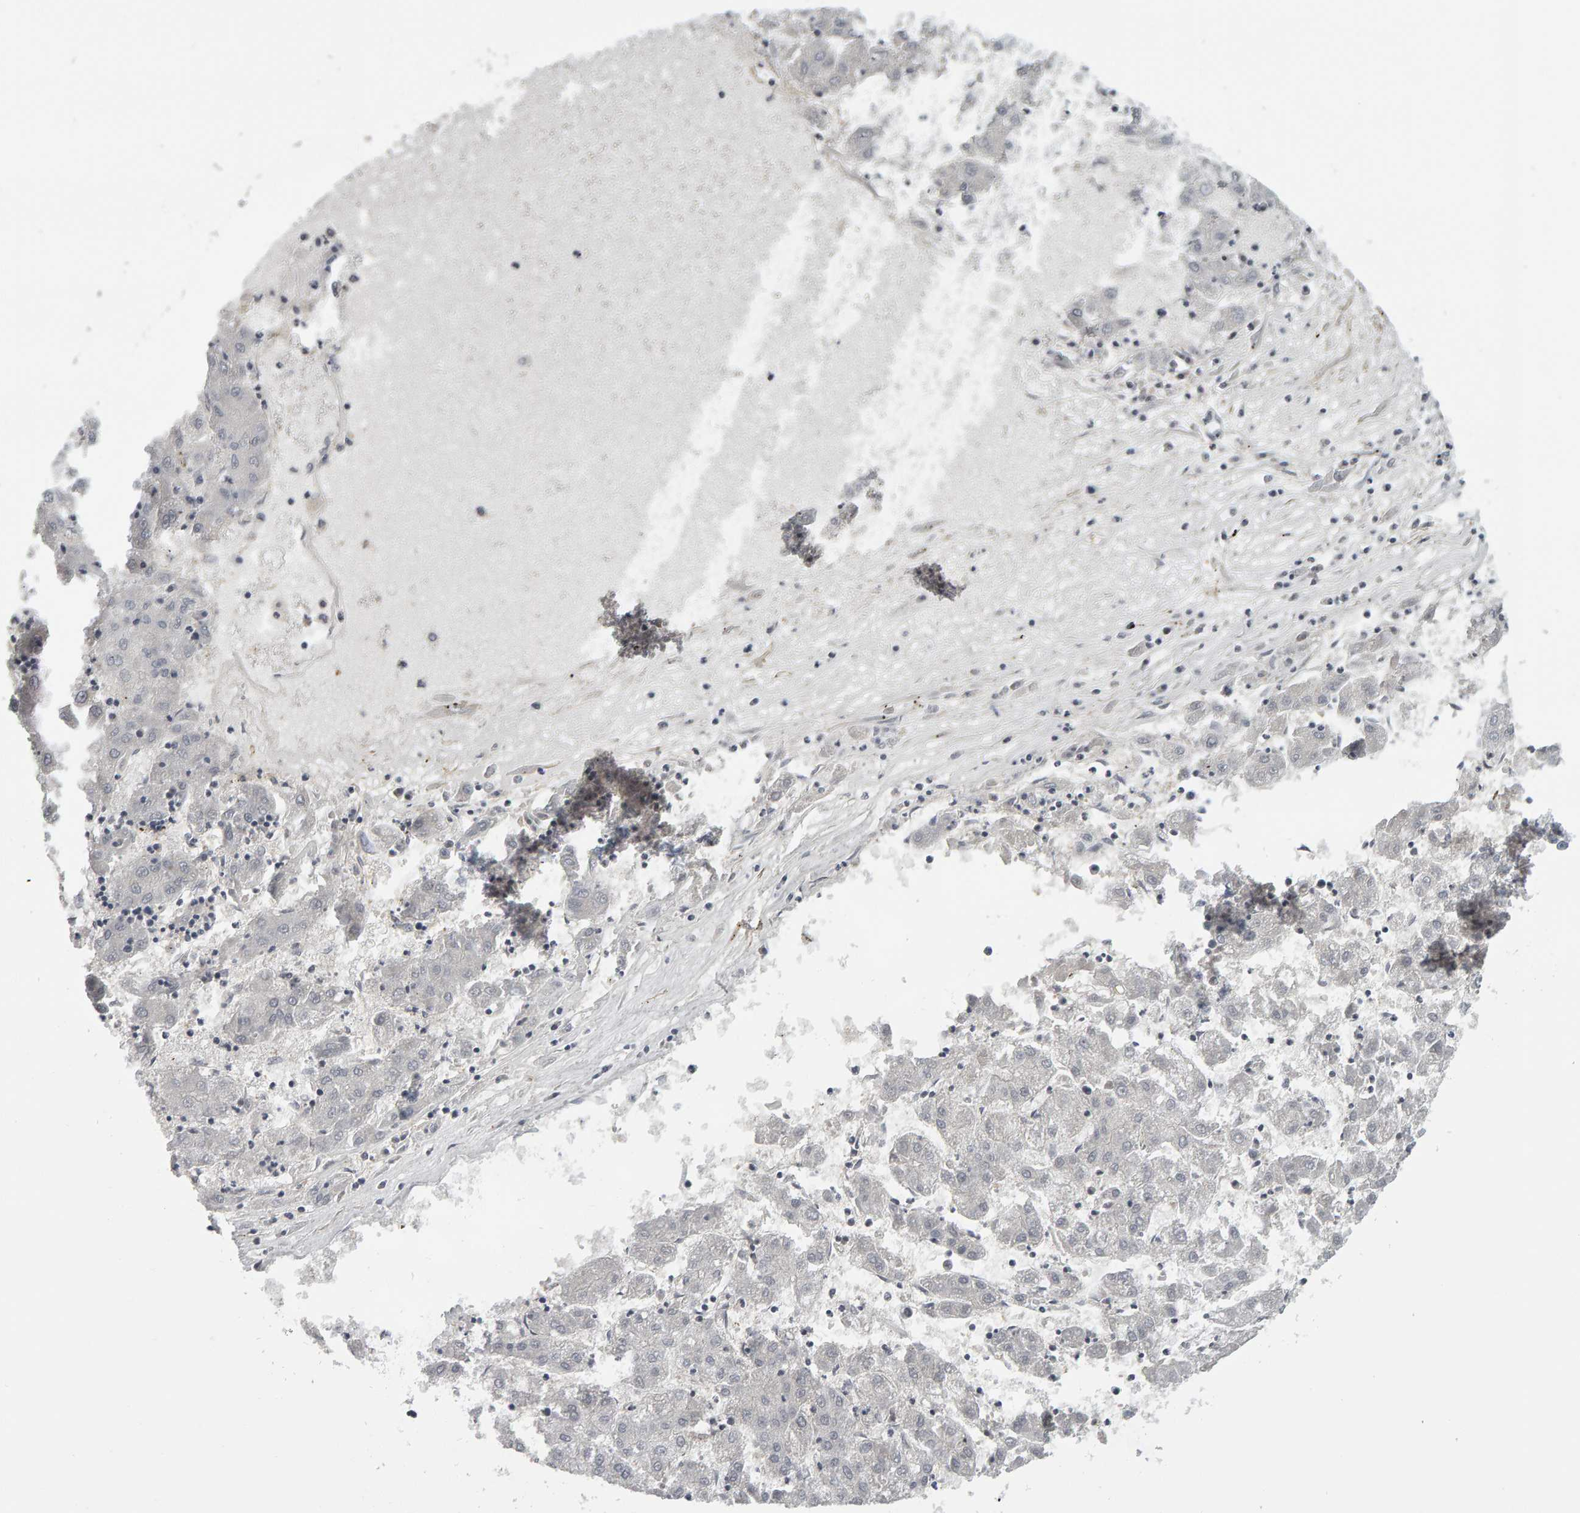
{"staining": {"intensity": "negative", "quantity": "none", "location": "none"}, "tissue": "liver cancer", "cell_type": "Tumor cells", "image_type": "cancer", "snomed": [{"axis": "morphology", "description": "Carcinoma, Hepatocellular, NOS"}, {"axis": "topography", "description": "Liver"}], "caption": "Photomicrograph shows no protein expression in tumor cells of hepatocellular carcinoma (liver) tissue. (Immunohistochemistry (ihc), brightfield microscopy, high magnification).", "gene": "C9orf72", "patient": {"sex": "male", "age": 72}}